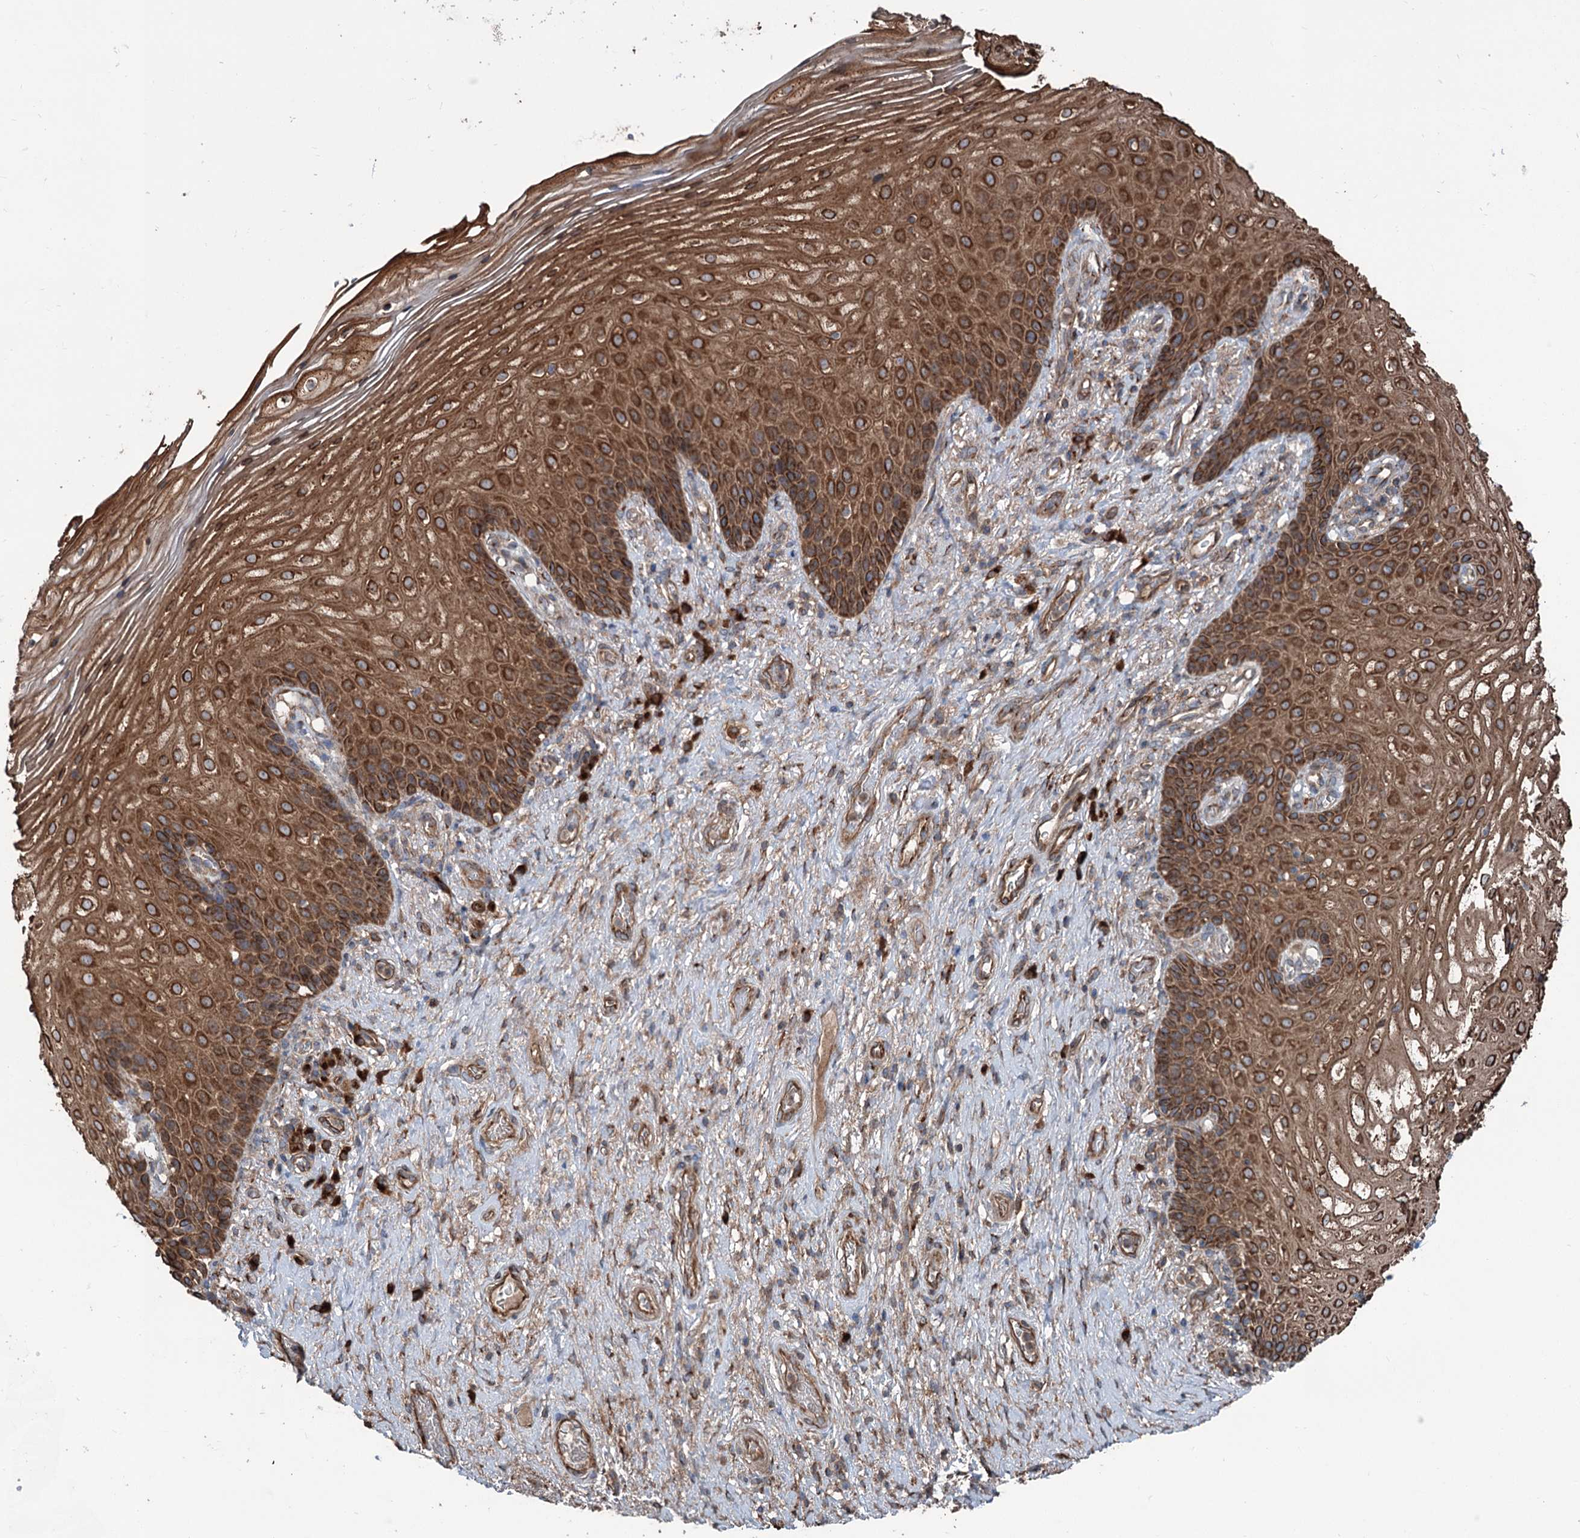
{"staining": {"intensity": "strong", "quantity": ">75%", "location": "cytoplasmic/membranous"}, "tissue": "vagina", "cell_type": "Squamous epithelial cells", "image_type": "normal", "snomed": [{"axis": "morphology", "description": "Normal tissue, NOS"}, {"axis": "topography", "description": "Vagina"}], "caption": "A high-resolution histopathology image shows immunohistochemistry staining of benign vagina, which demonstrates strong cytoplasmic/membranous staining in about >75% of squamous epithelial cells. The protein of interest is stained brown, and the nuclei are stained in blue (DAB (3,3'-diaminobenzidine) IHC with brightfield microscopy, high magnification).", "gene": "CALCOCO1", "patient": {"sex": "female", "age": 60}}